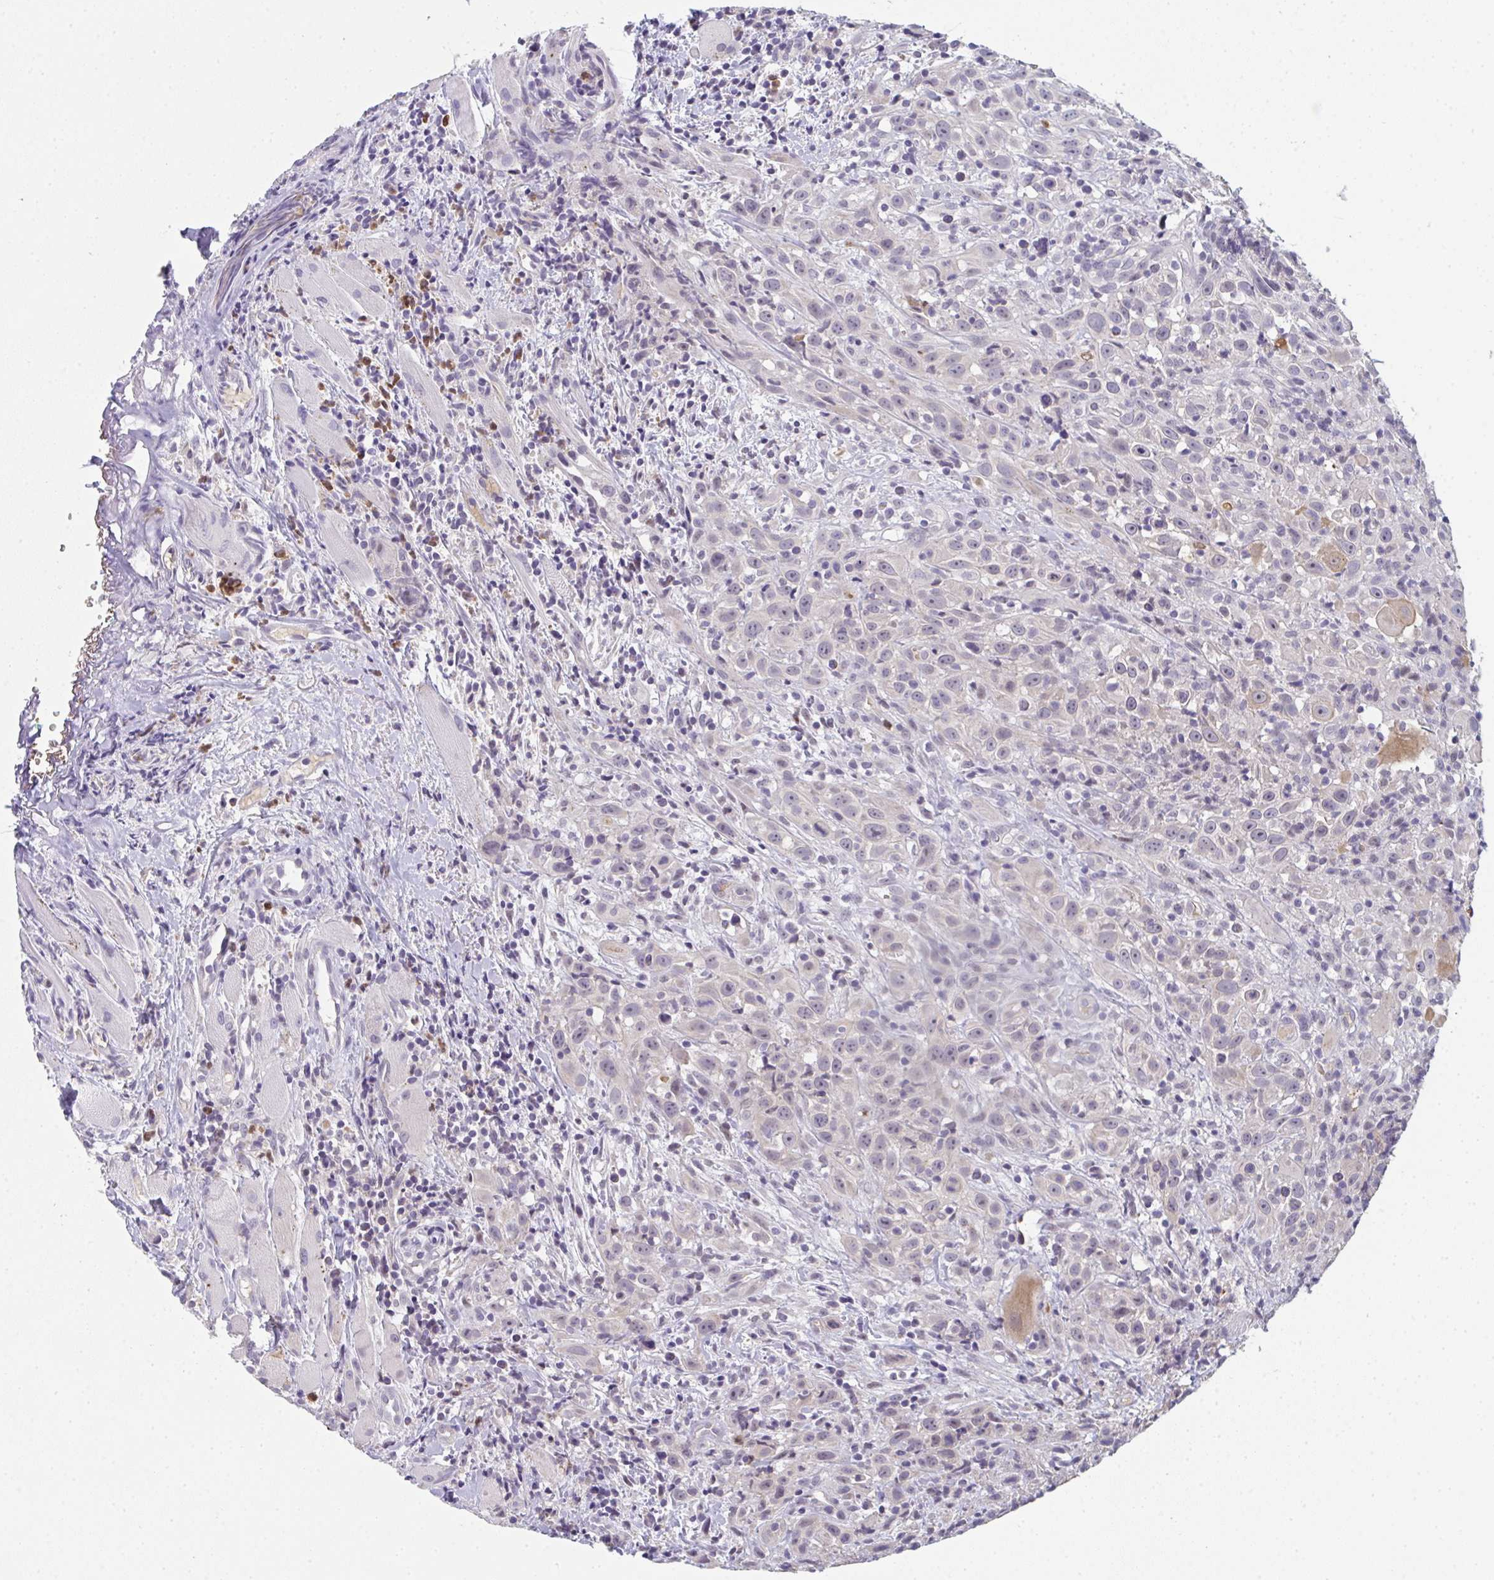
{"staining": {"intensity": "moderate", "quantity": "<25%", "location": "cytoplasmic/membranous,nuclear"}, "tissue": "head and neck cancer", "cell_type": "Tumor cells", "image_type": "cancer", "snomed": [{"axis": "morphology", "description": "Squamous cell carcinoma, NOS"}, {"axis": "topography", "description": "Head-Neck"}], "caption": "Protein staining shows moderate cytoplasmic/membranous and nuclear positivity in about <25% of tumor cells in head and neck cancer.", "gene": "RIOK1", "patient": {"sex": "female", "age": 95}}